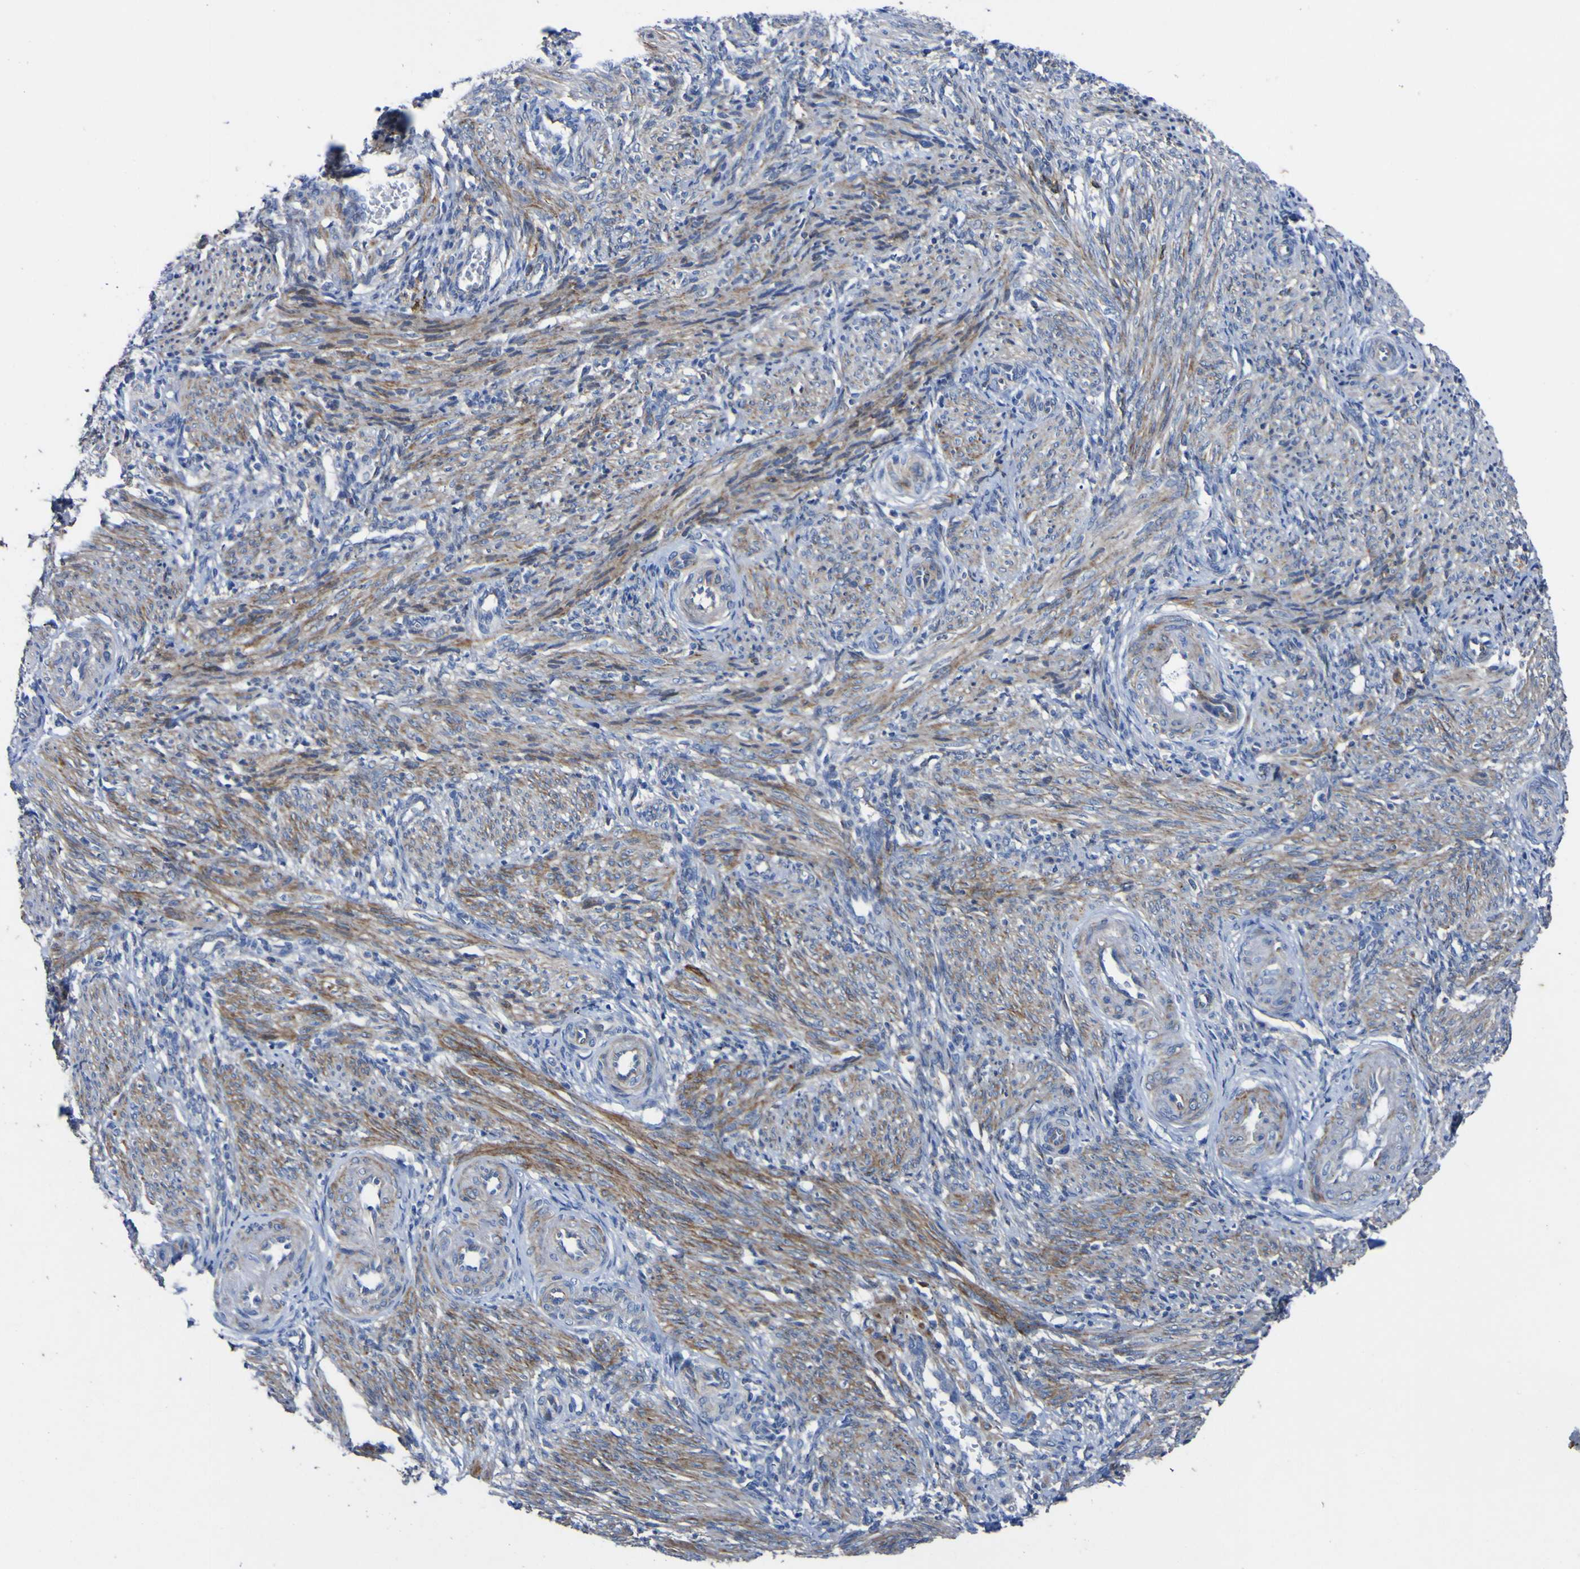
{"staining": {"intensity": "moderate", "quantity": ">75%", "location": "cytoplasmic/membranous"}, "tissue": "smooth muscle", "cell_type": "Smooth muscle cells", "image_type": "normal", "snomed": [{"axis": "morphology", "description": "Normal tissue, NOS"}, {"axis": "topography", "description": "Endometrium"}], "caption": "Protein staining demonstrates moderate cytoplasmic/membranous positivity in about >75% of smooth muscle cells in unremarkable smooth muscle.", "gene": "AGO4", "patient": {"sex": "female", "age": 33}}